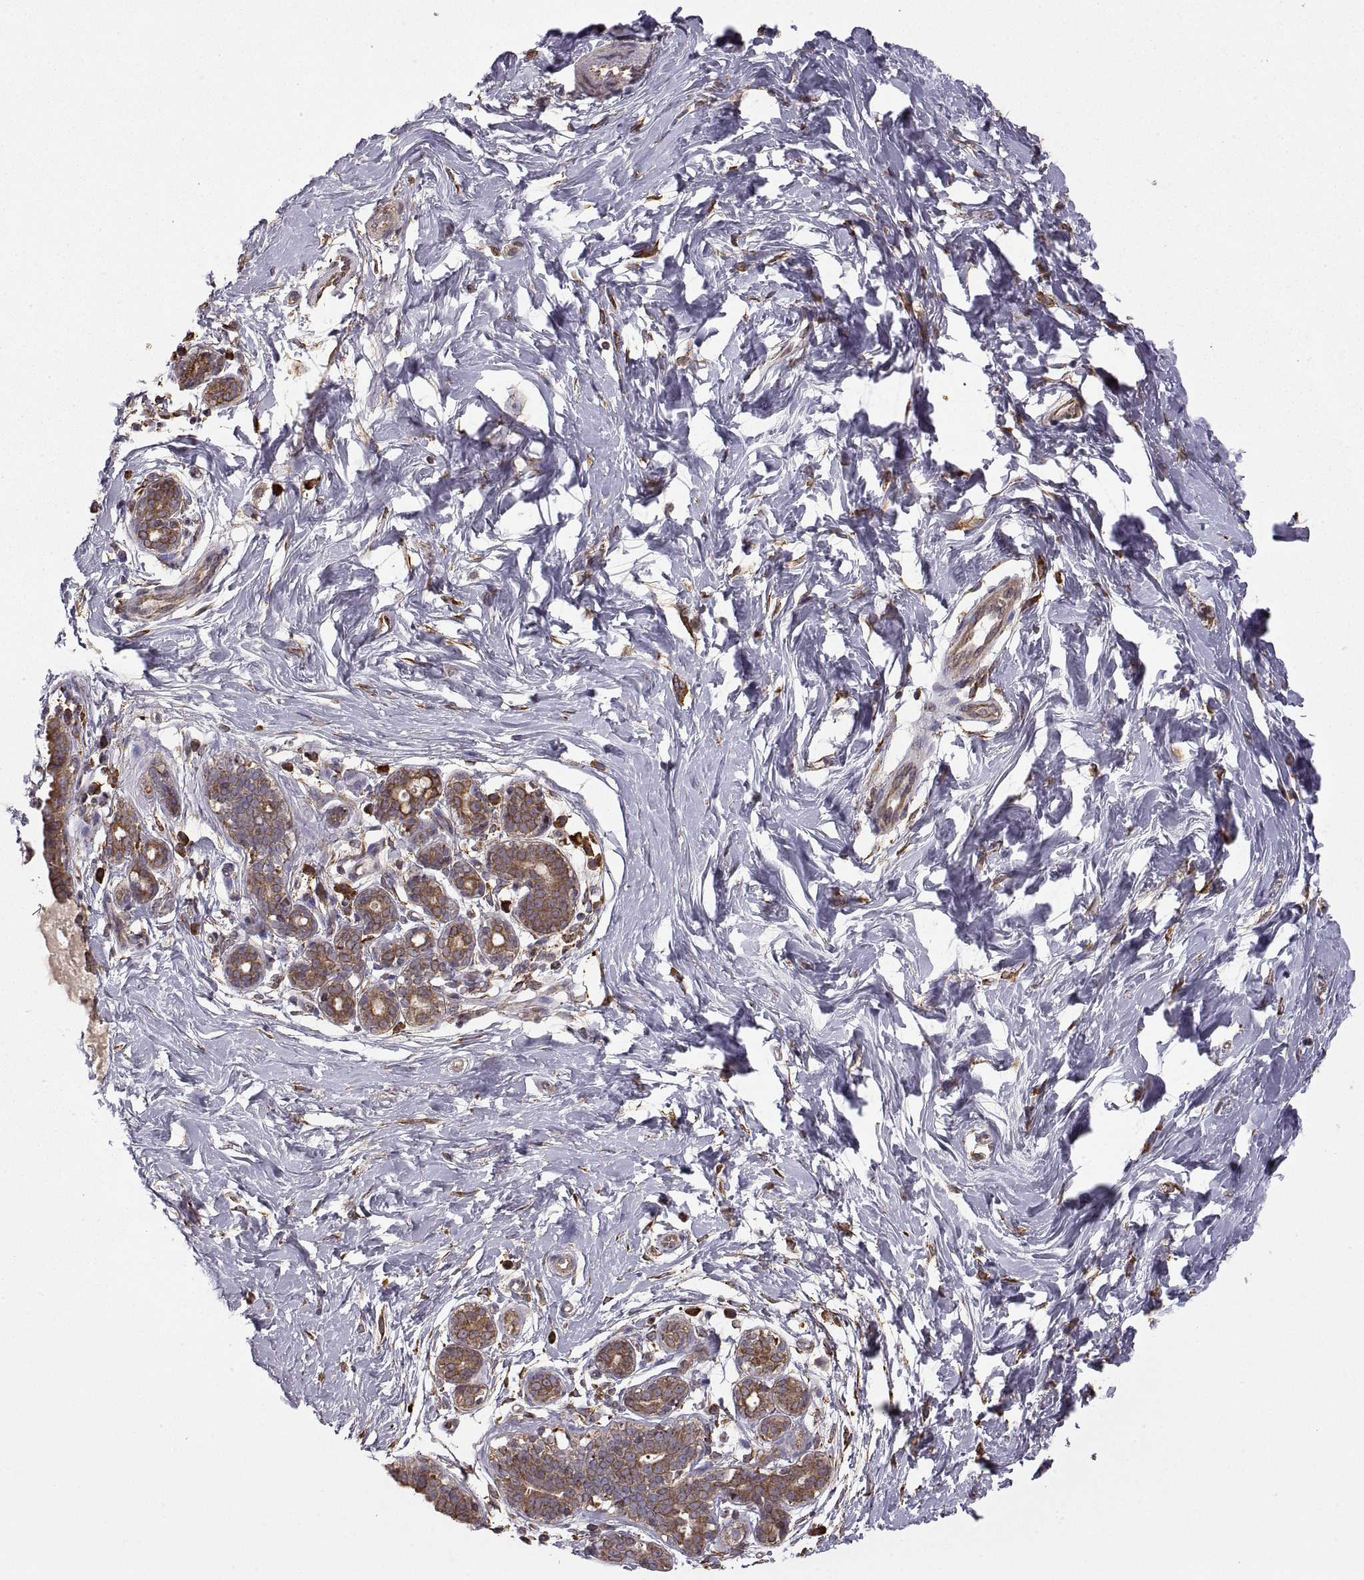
{"staining": {"intensity": "negative", "quantity": "none", "location": "none"}, "tissue": "breast", "cell_type": "Adipocytes", "image_type": "normal", "snomed": [{"axis": "morphology", "description": "Normal tissue, NOS"}, {"axis": "topography", "description": "Breast"}], "caption": "This histopathology image is of unremarkable breast stained with immunohistochemistry to label a protein in brown with the nuclei are counter-stained blue. There is no staining in adipocytes.", "gene": "PDIA3", "patient": {"sex": "female", "age": 37}}